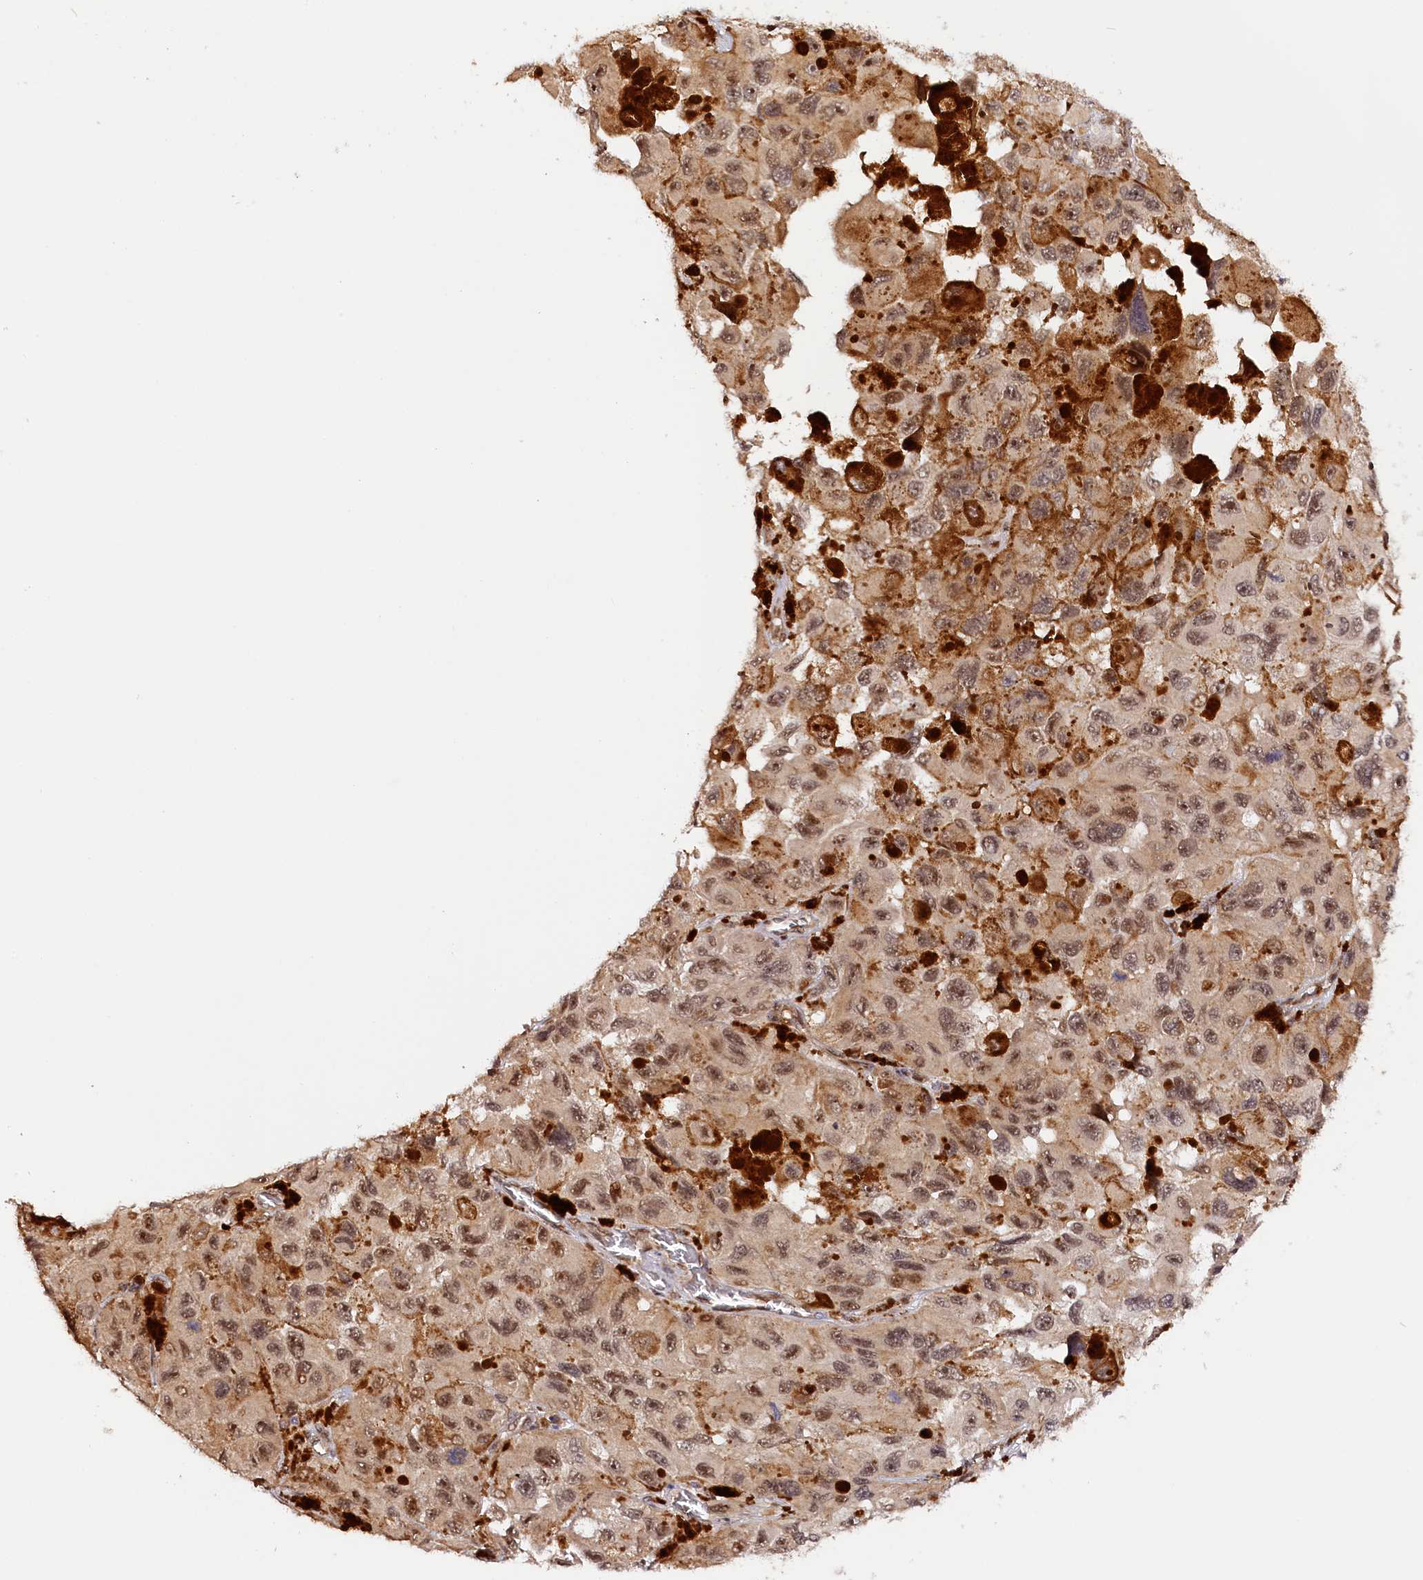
{"staining": {"intensity": "strong", "quantity": "25%-75%", "location": "cytoplasmic/membranous,nuclear"}, "tissue": "melanoma", "cell_type": "Tumor cells", "image_type": "cancer", "snomed": [{"axis": "morphology", "description": "Malignant melanoma, NOS"}, {"axis": "topography", "description": "Skin"}], "caption": "Protein analysis of malignant melanoma tissue displays strong cytoplasmic/membranous and nuclear expression in approximately 25%-75% of tumor cells.", "gene": "ANKRD24", "patient": {"sex": "female", "age": 73}}